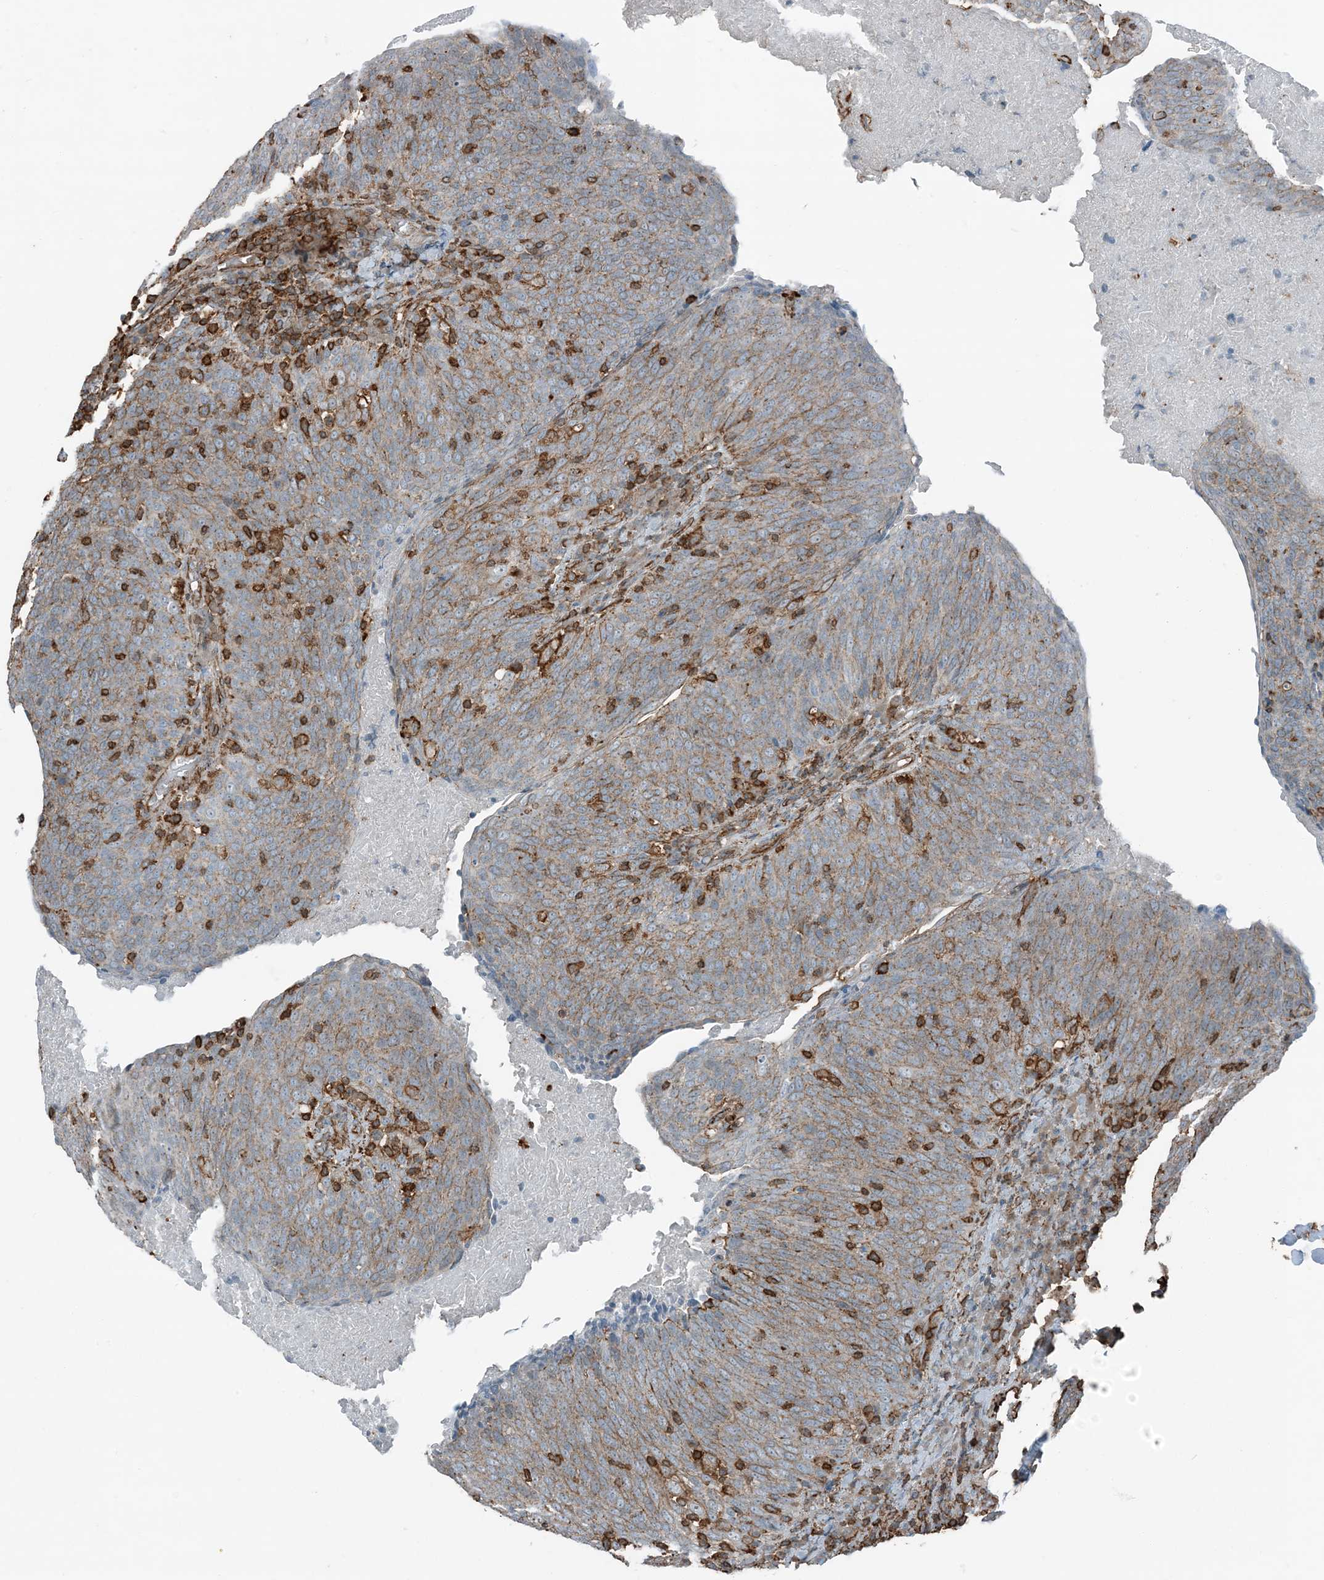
{"staining": {"intensity": "weak", "quantity": "25%-75%", "location": "cytoplasmic/membranous"}, "tissue": "head and neck cancer", "cell_type": "Tumor cells", "image_type": "cancer", "snomed": [{"axis": "morphology", "description": "Squamous cell carcinoma, NOS"}, {"axis": "morphology", "description": "Squamous cell carcinoma, metastatic, NOS"}, {"axis": "topography", "description": "Lymph node"}, {"axis": "topography", "description": "Head-Neck"}], "caption": "Weak cytoplasmic/membranous protein staining is identified in approximately 25%-75% of tumor cells in head and neck cancer (metastatic squamous cell carcinoma).", "gene": "APOBEC3C", "patient": {"sex": "male", "age": 62}}